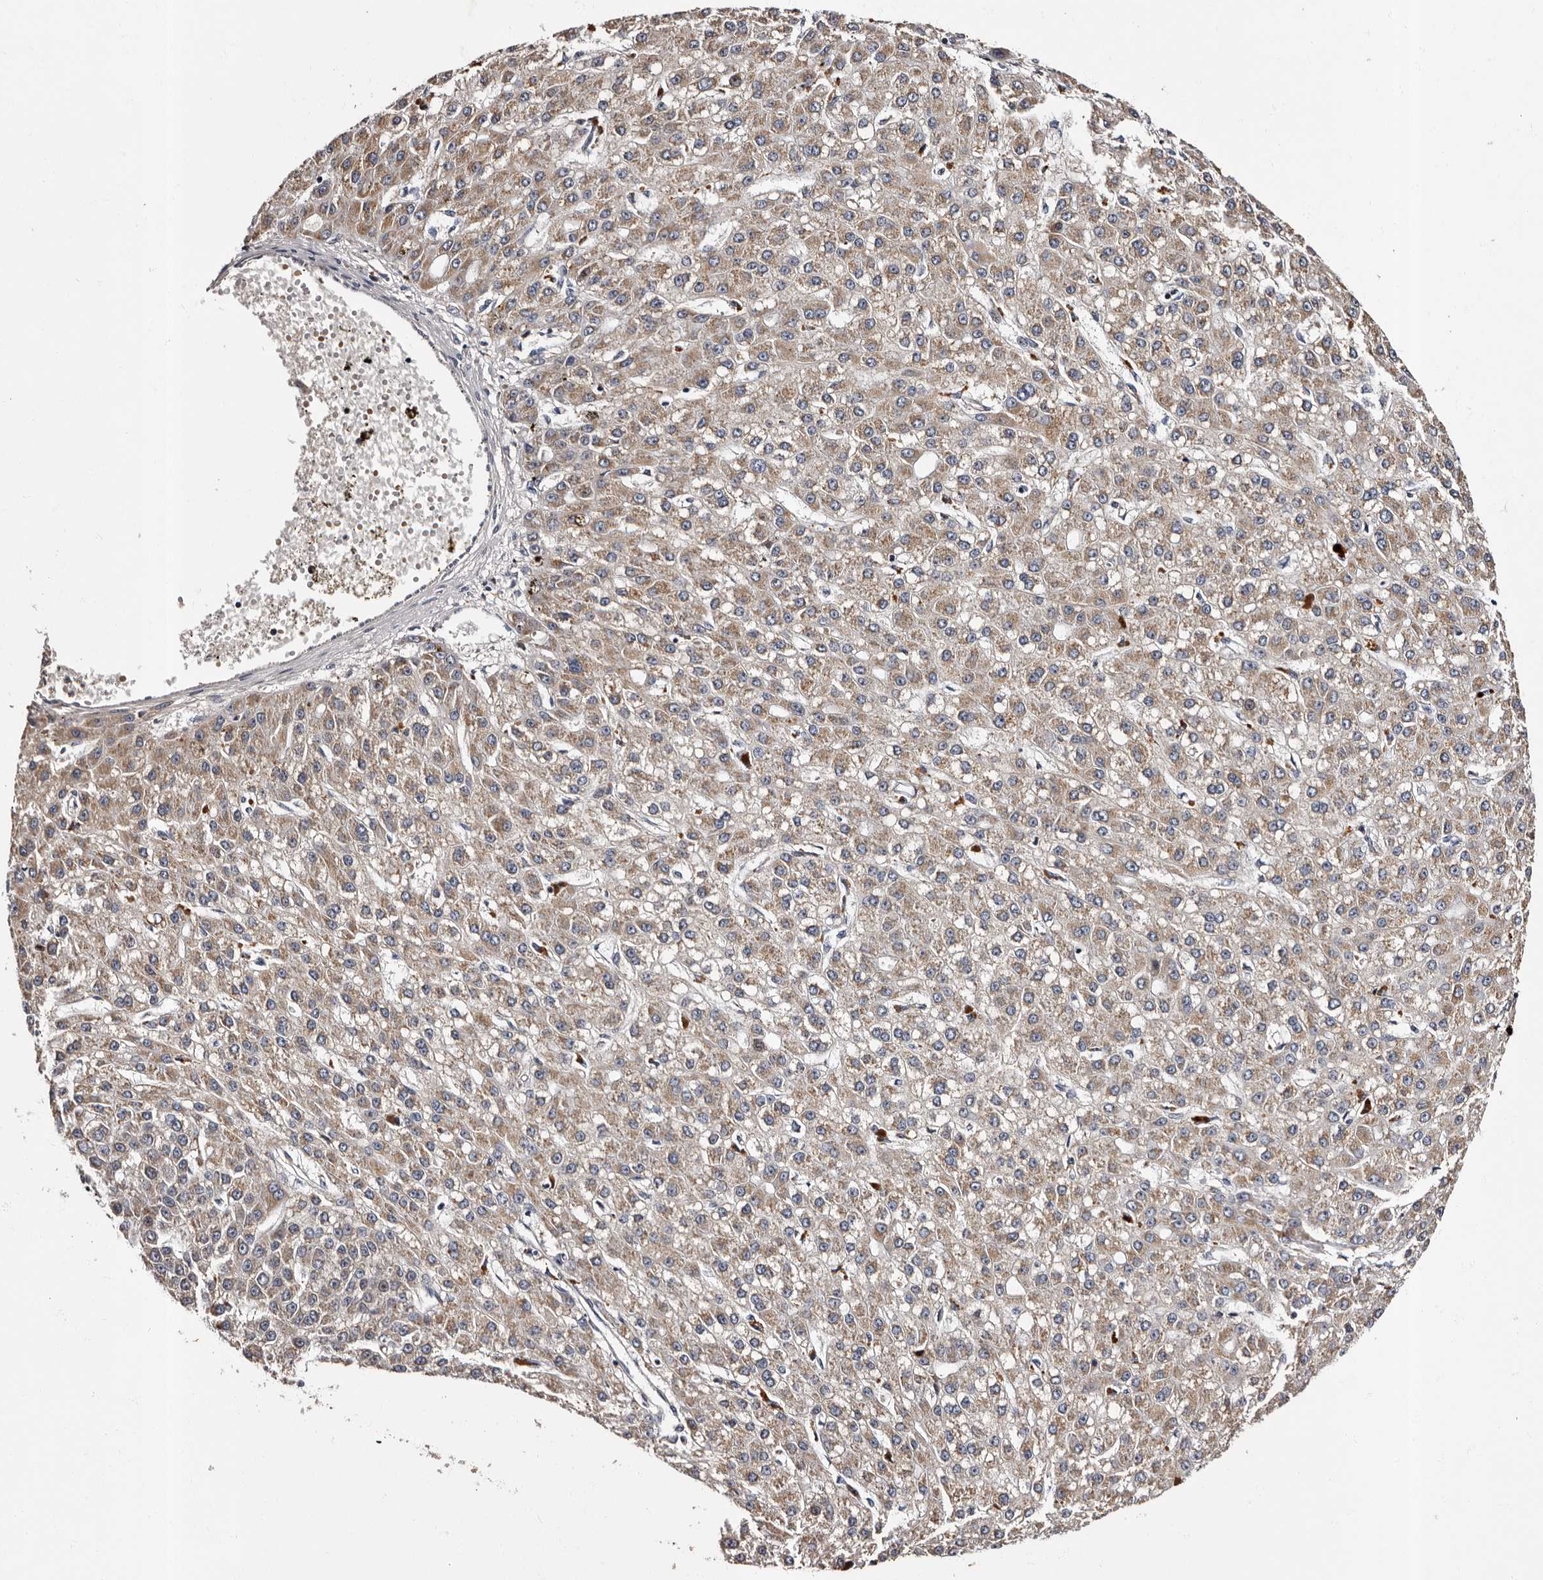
{"staining": {"intensity": "weak", "quantity": ">75%", "location": "cytoplasmic/membranous"}, "tissue": "liver cancer", "cell_type": "Tumor cells", "image_type": "cancer", "snomed": [{"axis": "morphology", "description": "Carcinoma, Hepatocellular, NOS"}, {"axis": "topography", "description": "Liver"}], "caption": "Protein expression analysis of liver cancer (hepatocellular carcinoma) shows weak cytoplasmic/membranous positivity in about >75% of tumor cells. The staining is performed using DAB brown chromogen to label protein expression. The nuclei are counter-stained blue using hematoxylin.", "gene": "ADCK5", "patient": {"sex": "male", "age": 67}}